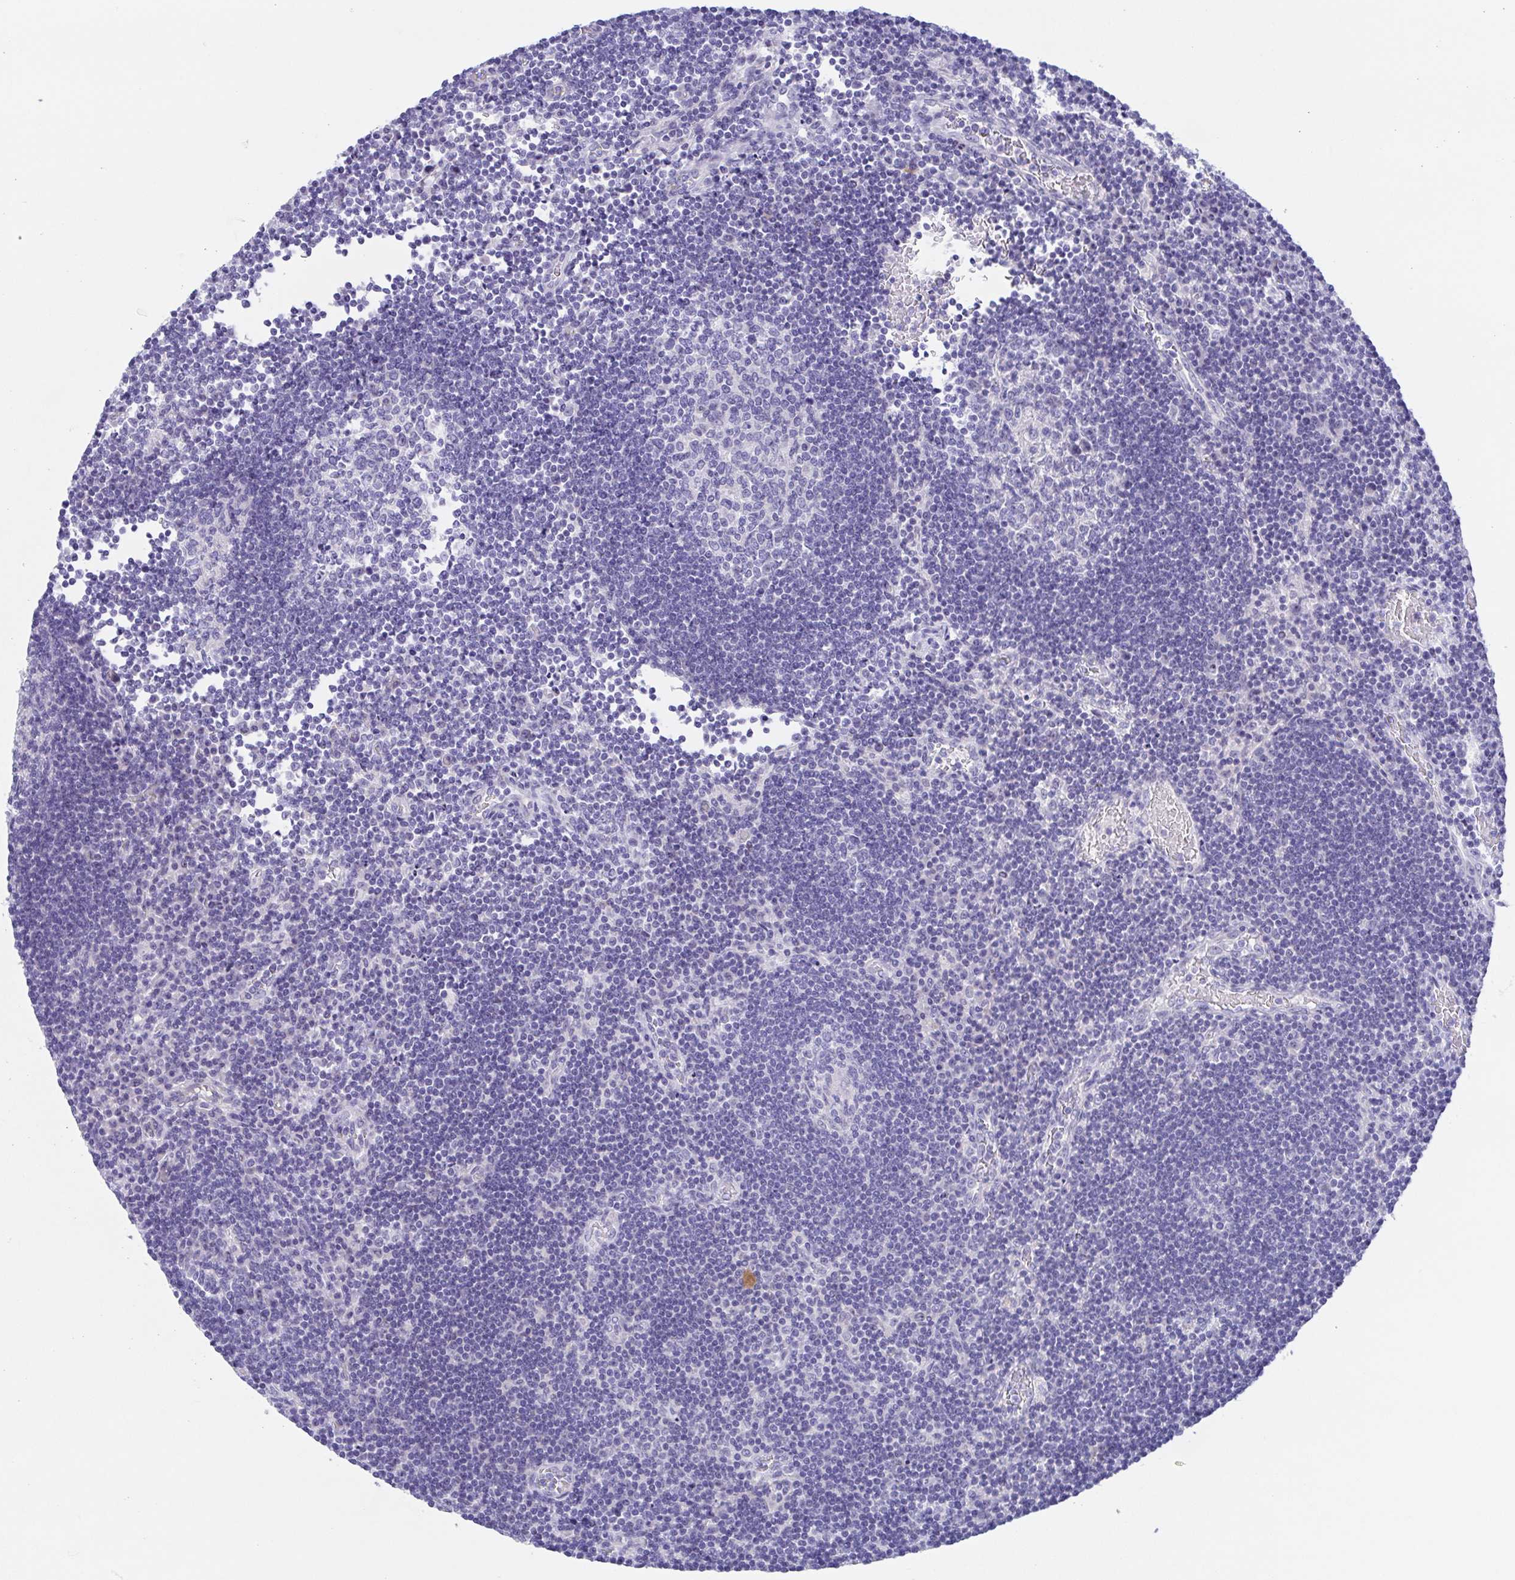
{"staining": {"intensity": "negative", "quantity": "none", "location": "none"}, "tissue": "lymph node", "cell_type": "Germinal center cells", "image_type": "normal", "snomed": [{"axis": "morphology", "description": "Normal tissue, NOS"}, {"axis": "topography", "description": "Lymph node"}], "caption": "Immunohistochemistry (IHC) histopathology image of normal lymph node stained for a protein (brown), which displays no positivity in germinal center cells. (DAB immunohistochemistry visualized using brightfield microscopy, high magnification).", "gene": "MUCL3", "patient": {"sex": "male", "age": 67}}